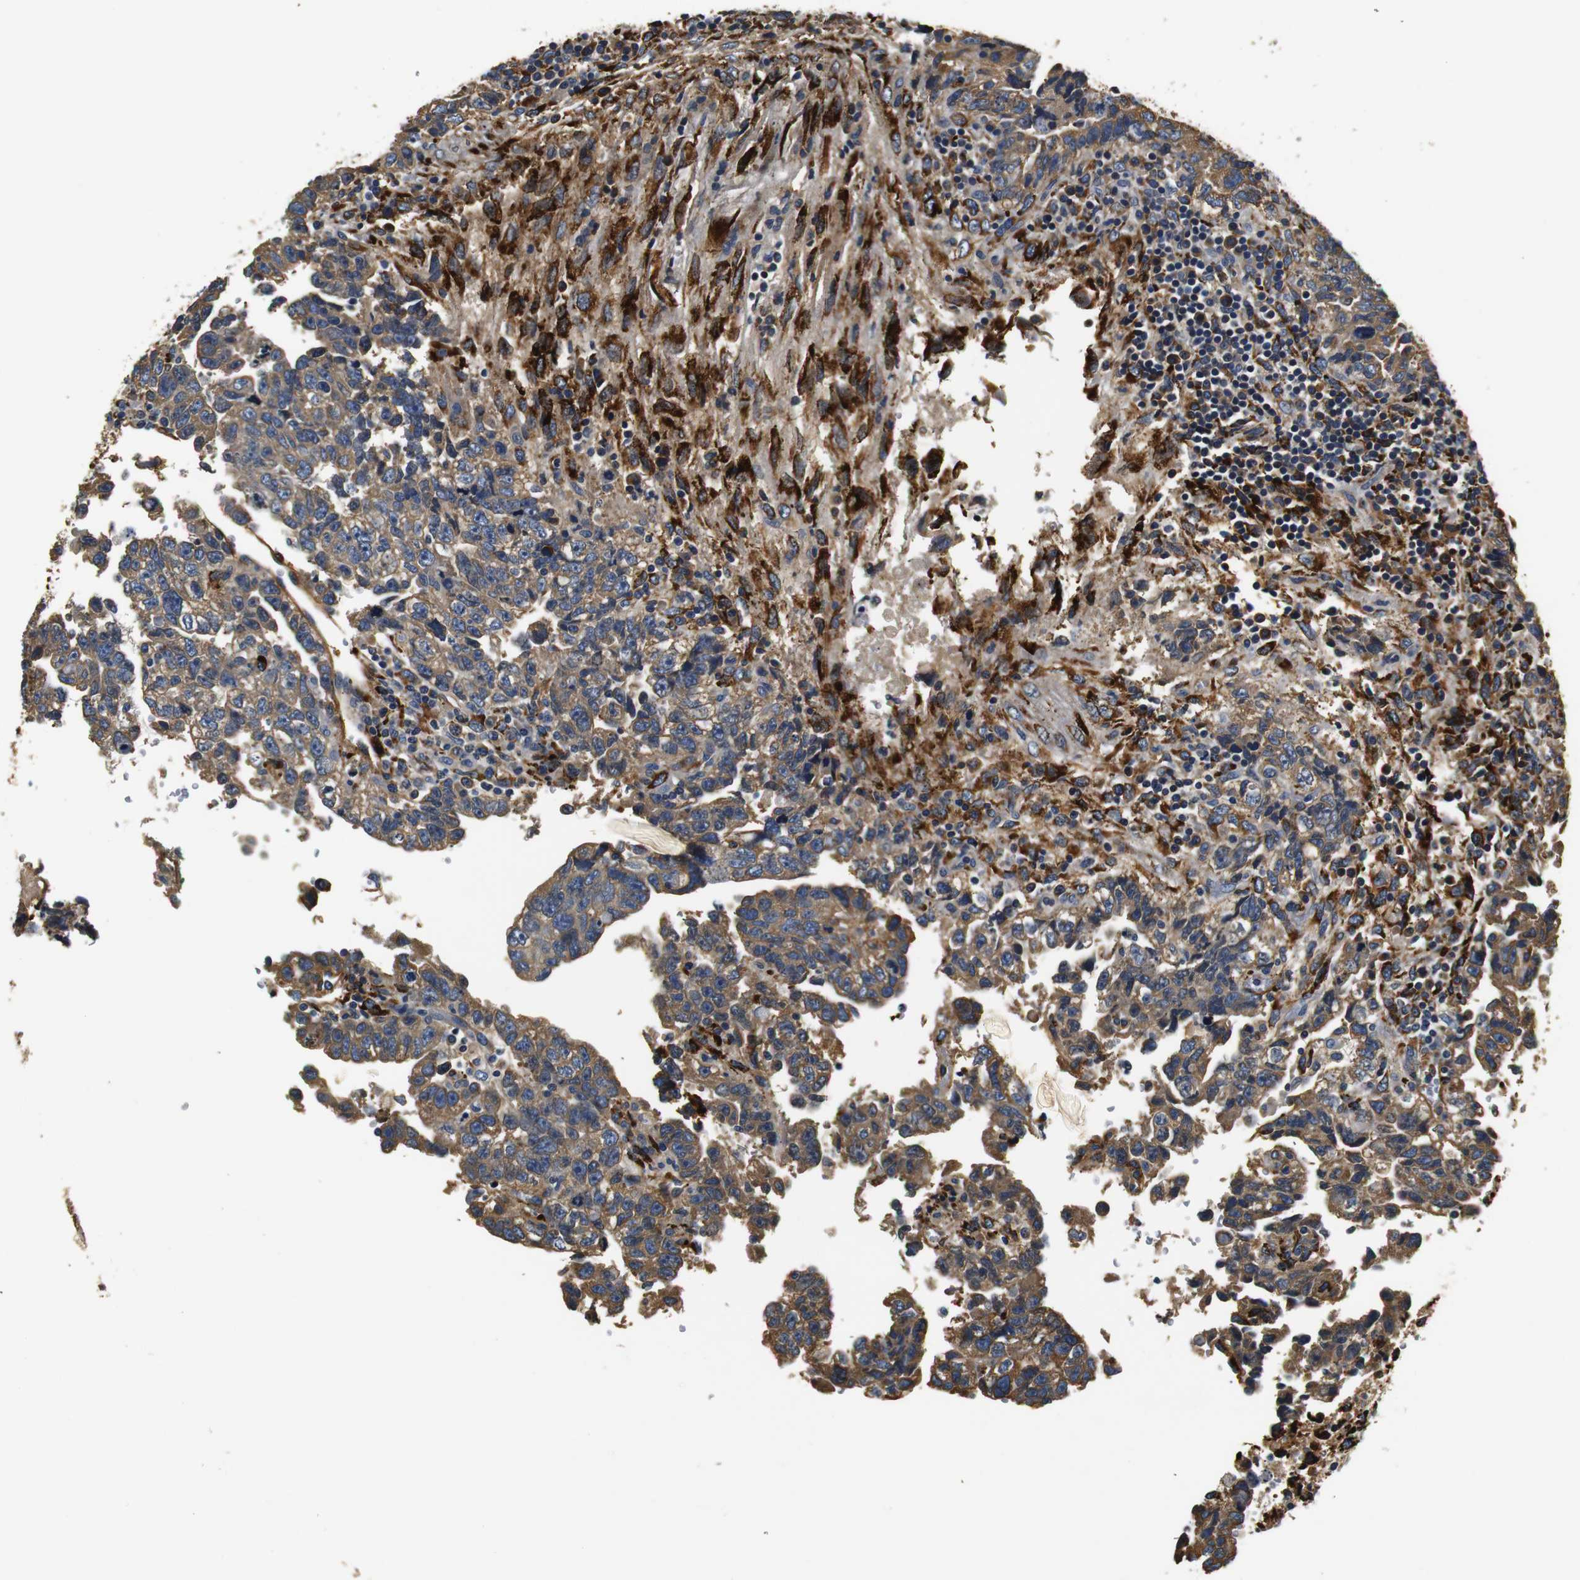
{"staining": {"intensity": "moderate", "quantity": ">75%", "location": "cytoplasmic/membranous"}, "tissue": "testis cancer", "cell_type": "Tumor cells", "image_type": "cancer", "snomed": [{"axis": "morphology", "description": "Carcinoma, Embryonal, NOS"}, {"axis": "topography", "description": "Testis"}], "caption": "Protein expression by immunohistochemistry exhibits moderate cytoplasmic/membranous staining in approximately >75% of tumor cells in testis embryonal carcinoma.", "gene": "COL1A1", "patient": {"sex": "male", "age": 36}}